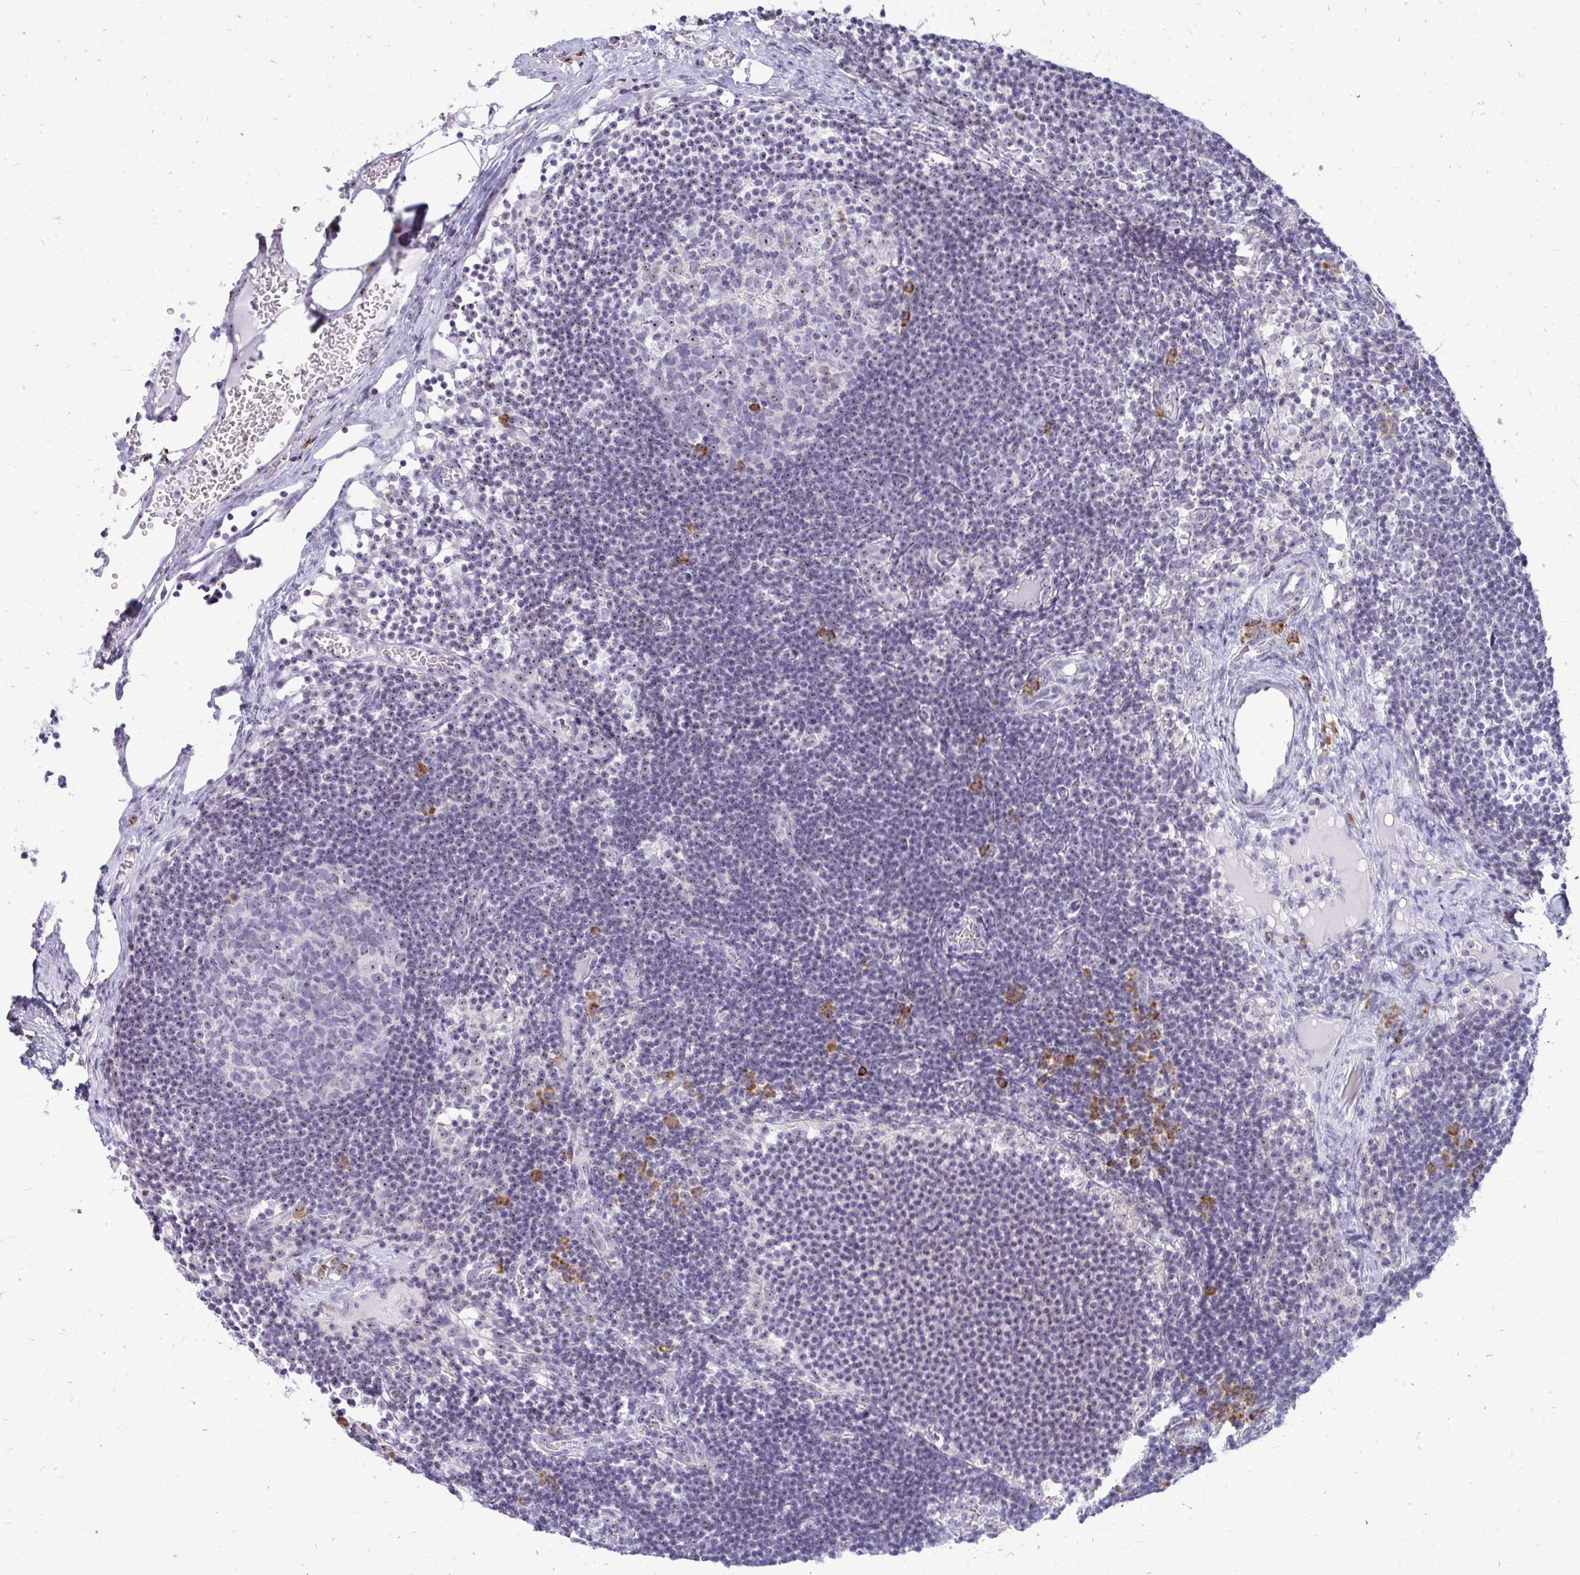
{"staining": {"intensity": "weak", "quantity": "<25%", "location": "nuclear"}, "tissue": "lymph node", "cell_type": "Germinal center cells", "image_type": "normal", "snomed": [{"axis": "morphology", "description": "Normal tissue, NOS"}, {"axis": "topography", "description": "Lymph node"}], "caption": "Histopathology image shows no significant protein staining in germinal center cells of benign lymph node.", "gene": "FAM9A", "patient": {"sex": "female", "age": 31}}